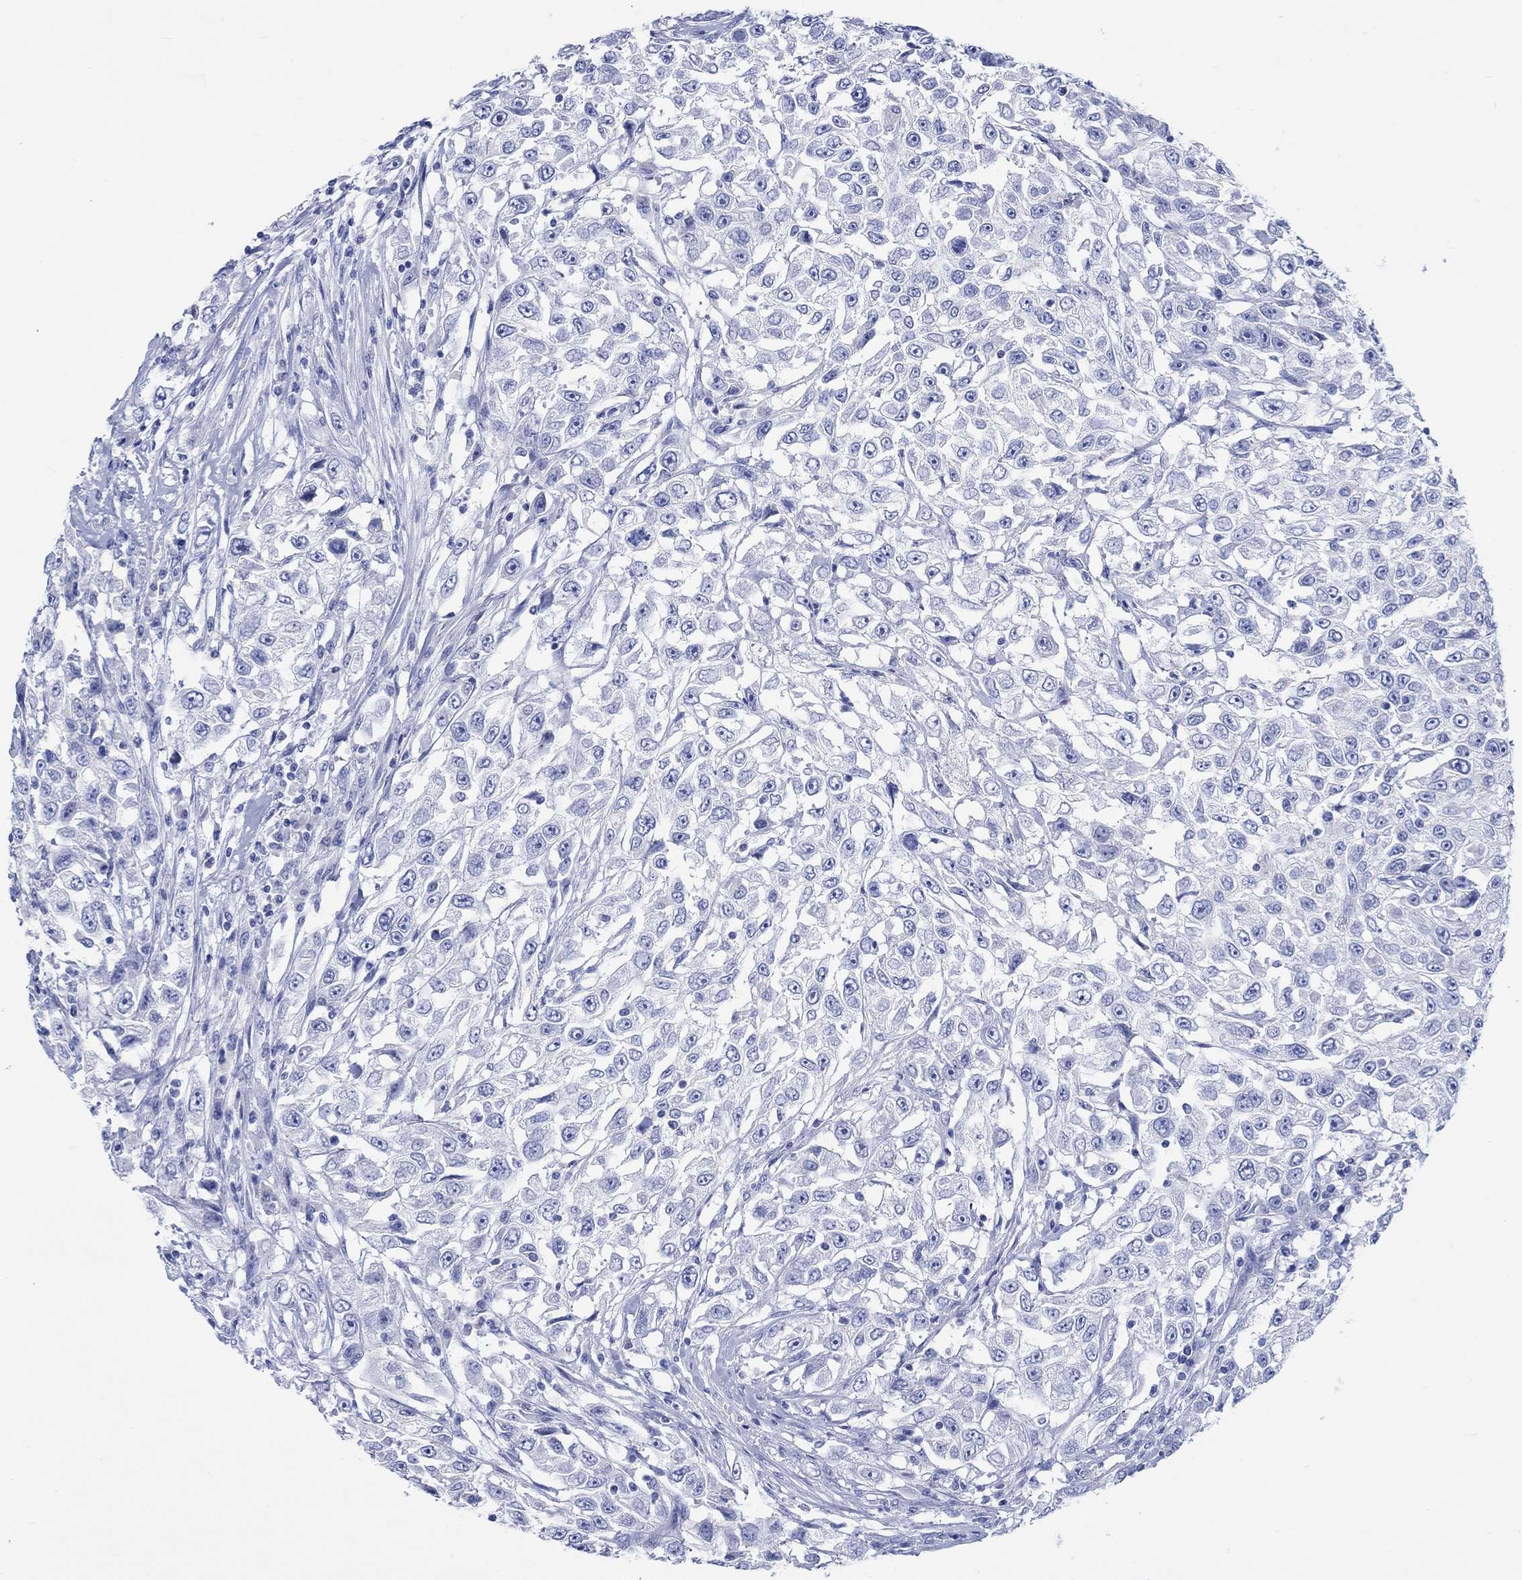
{"staining": {"intensity": "negative", "quantity": "none", "location": "none"}, "tissue": "urothelial cancer", "cell_type": "Tumor cells", "image_type": "cancer", "snomed": [{"axis": "morphology", "description": "Urothelial carcinoma, High grade"}, {"axis": "topography", "description": "Urinary bladder"}], "caption": "This is a micrograph of immunohistochemistry staining of urothelial cancer, which shows no expression in tumor cells.", "gene": "CPLX2", "patient": {"sex": "female", "age": 56}}